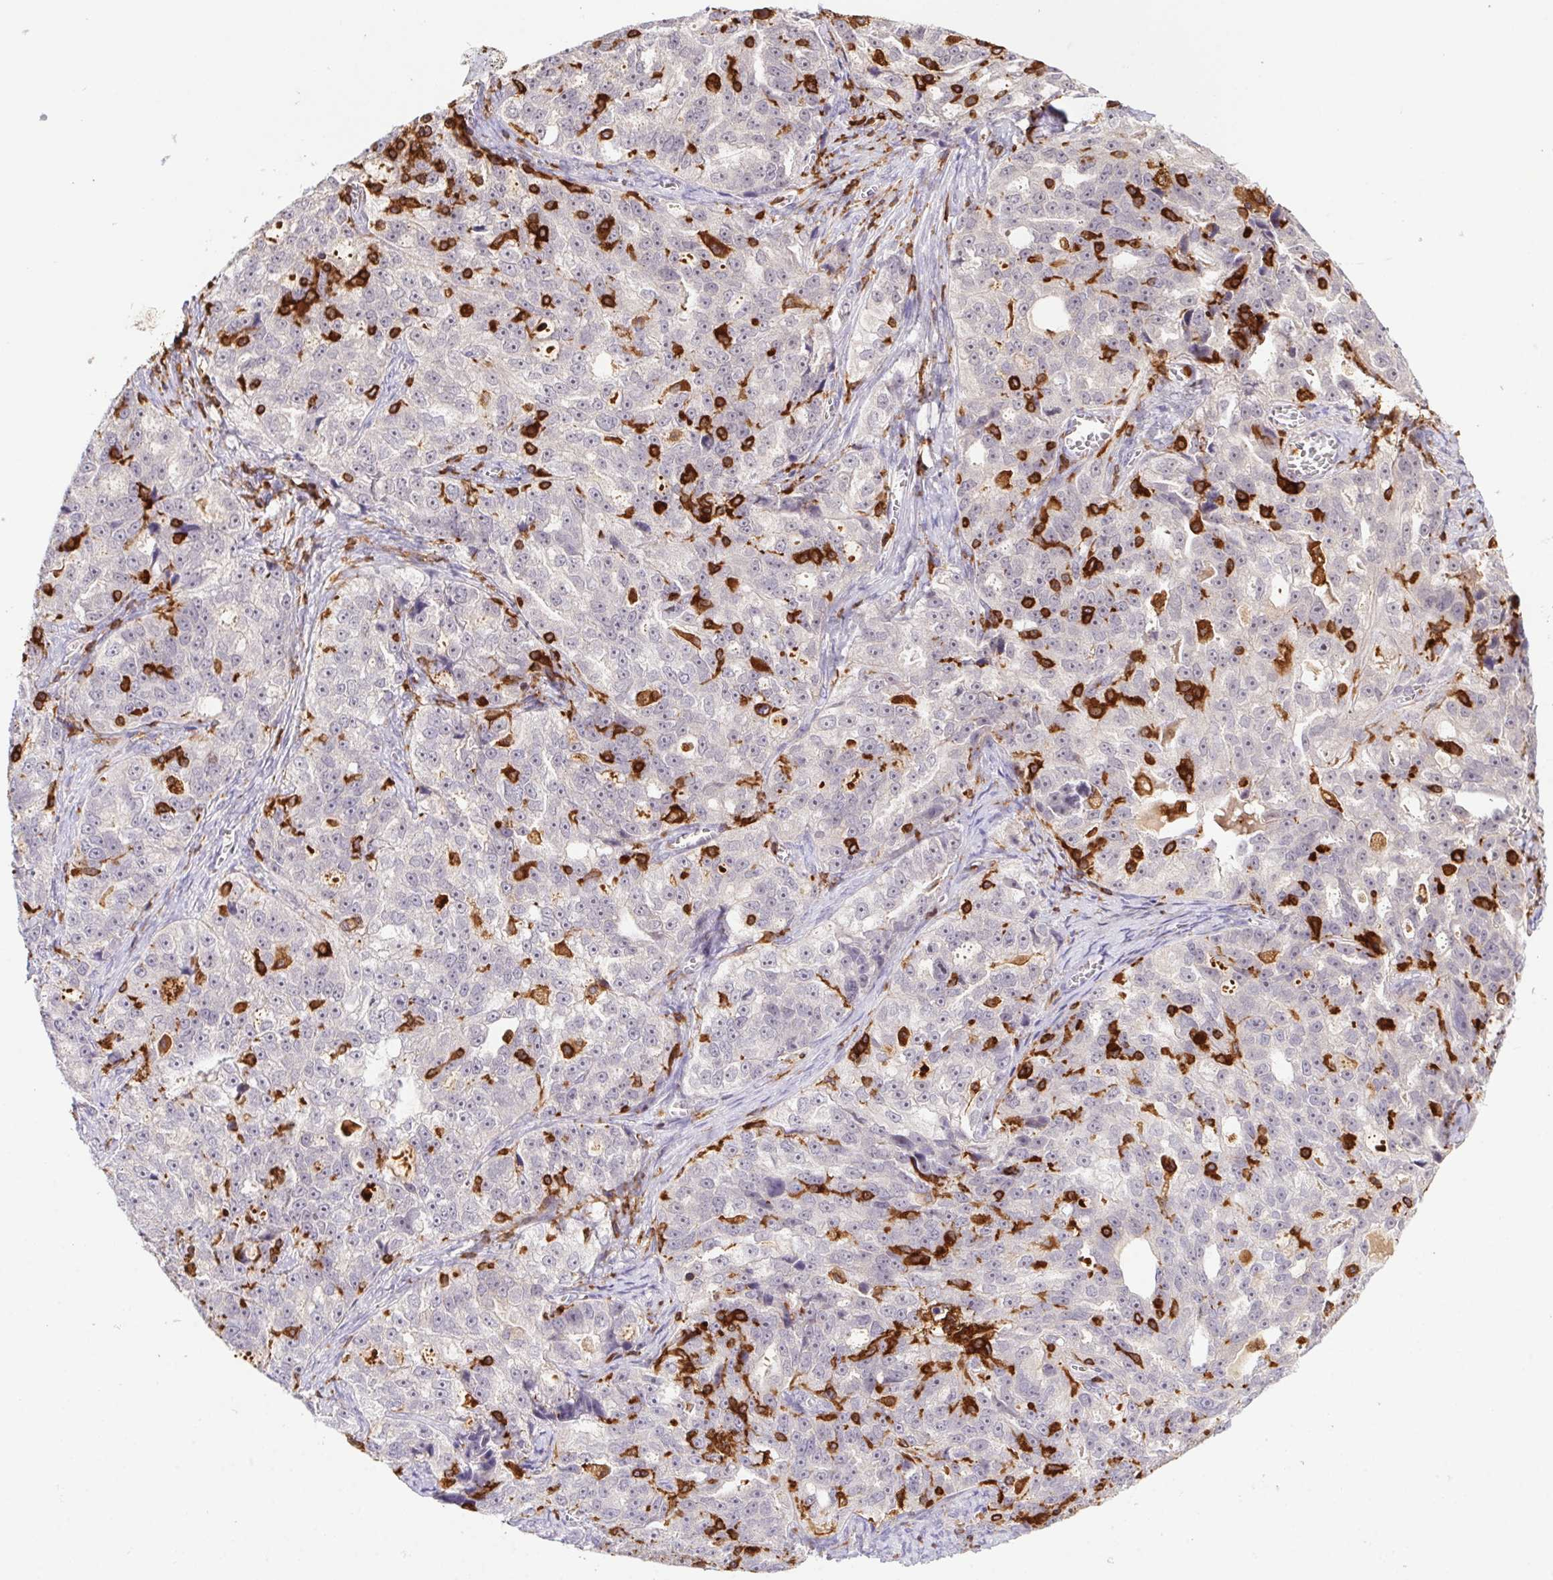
{"staining": {"intensity": "negative", "quantity": "none", "location": "none"}, "tissue": "ovarian cancer", "cell_type": "Tumor cells", "image_type": "cancer", "snomed": [{"axis": "morphology", "description": "Cystadenocarcinoma, serous, NOS"}, {"axis": "topography", "description": "Ovary"}], "caption": "Immunohistochemistry of ovarian serous cystadenocarcinoma shows no positivity in tumor cells.", "gene": "APBB1IP", "patient": {"sex": "female", "age": 51}}